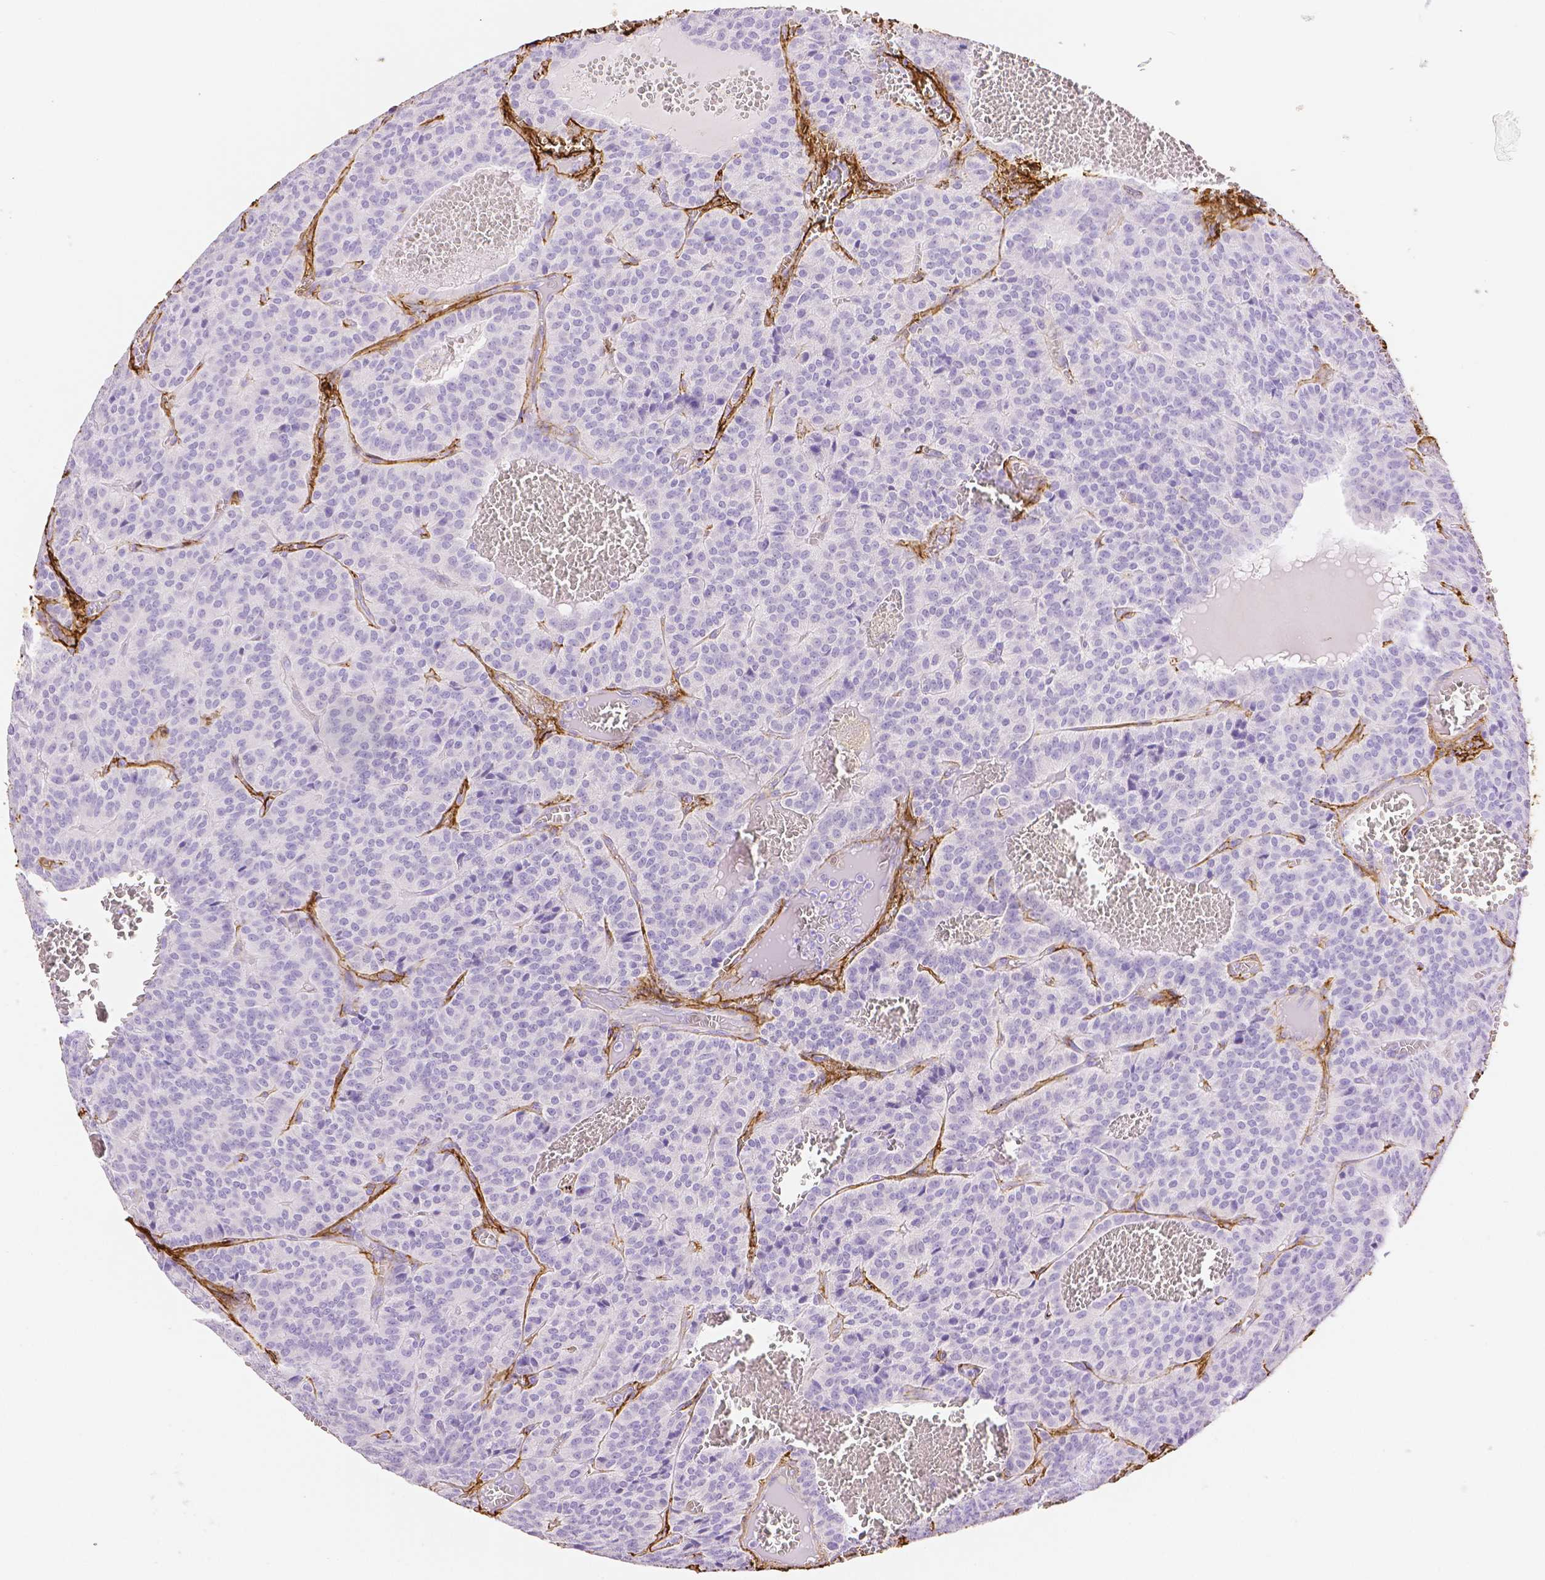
{"staining": {"intensity": "negative", "quantity": "none", "location": "none"}, "tissue": "carcinoid", "cell_type": "Tumor cells", "image_type": "cancer", "snomed": [{"axis": "morphology", "description": "Carcinoid, malignant, NOS"}, {"axis": "topography", "description": "Lung"}], "caption": "The IHC micrograph has no significant staining in tumor cells of carcinoid tissue. The staining is performed using DAB (3,3'-diaminobenzidine) brown chromogen with nuclei counter-stained in using hematoxylin.", "gene": "FBN1", "patient": {"sex": "male", "age": 70}}